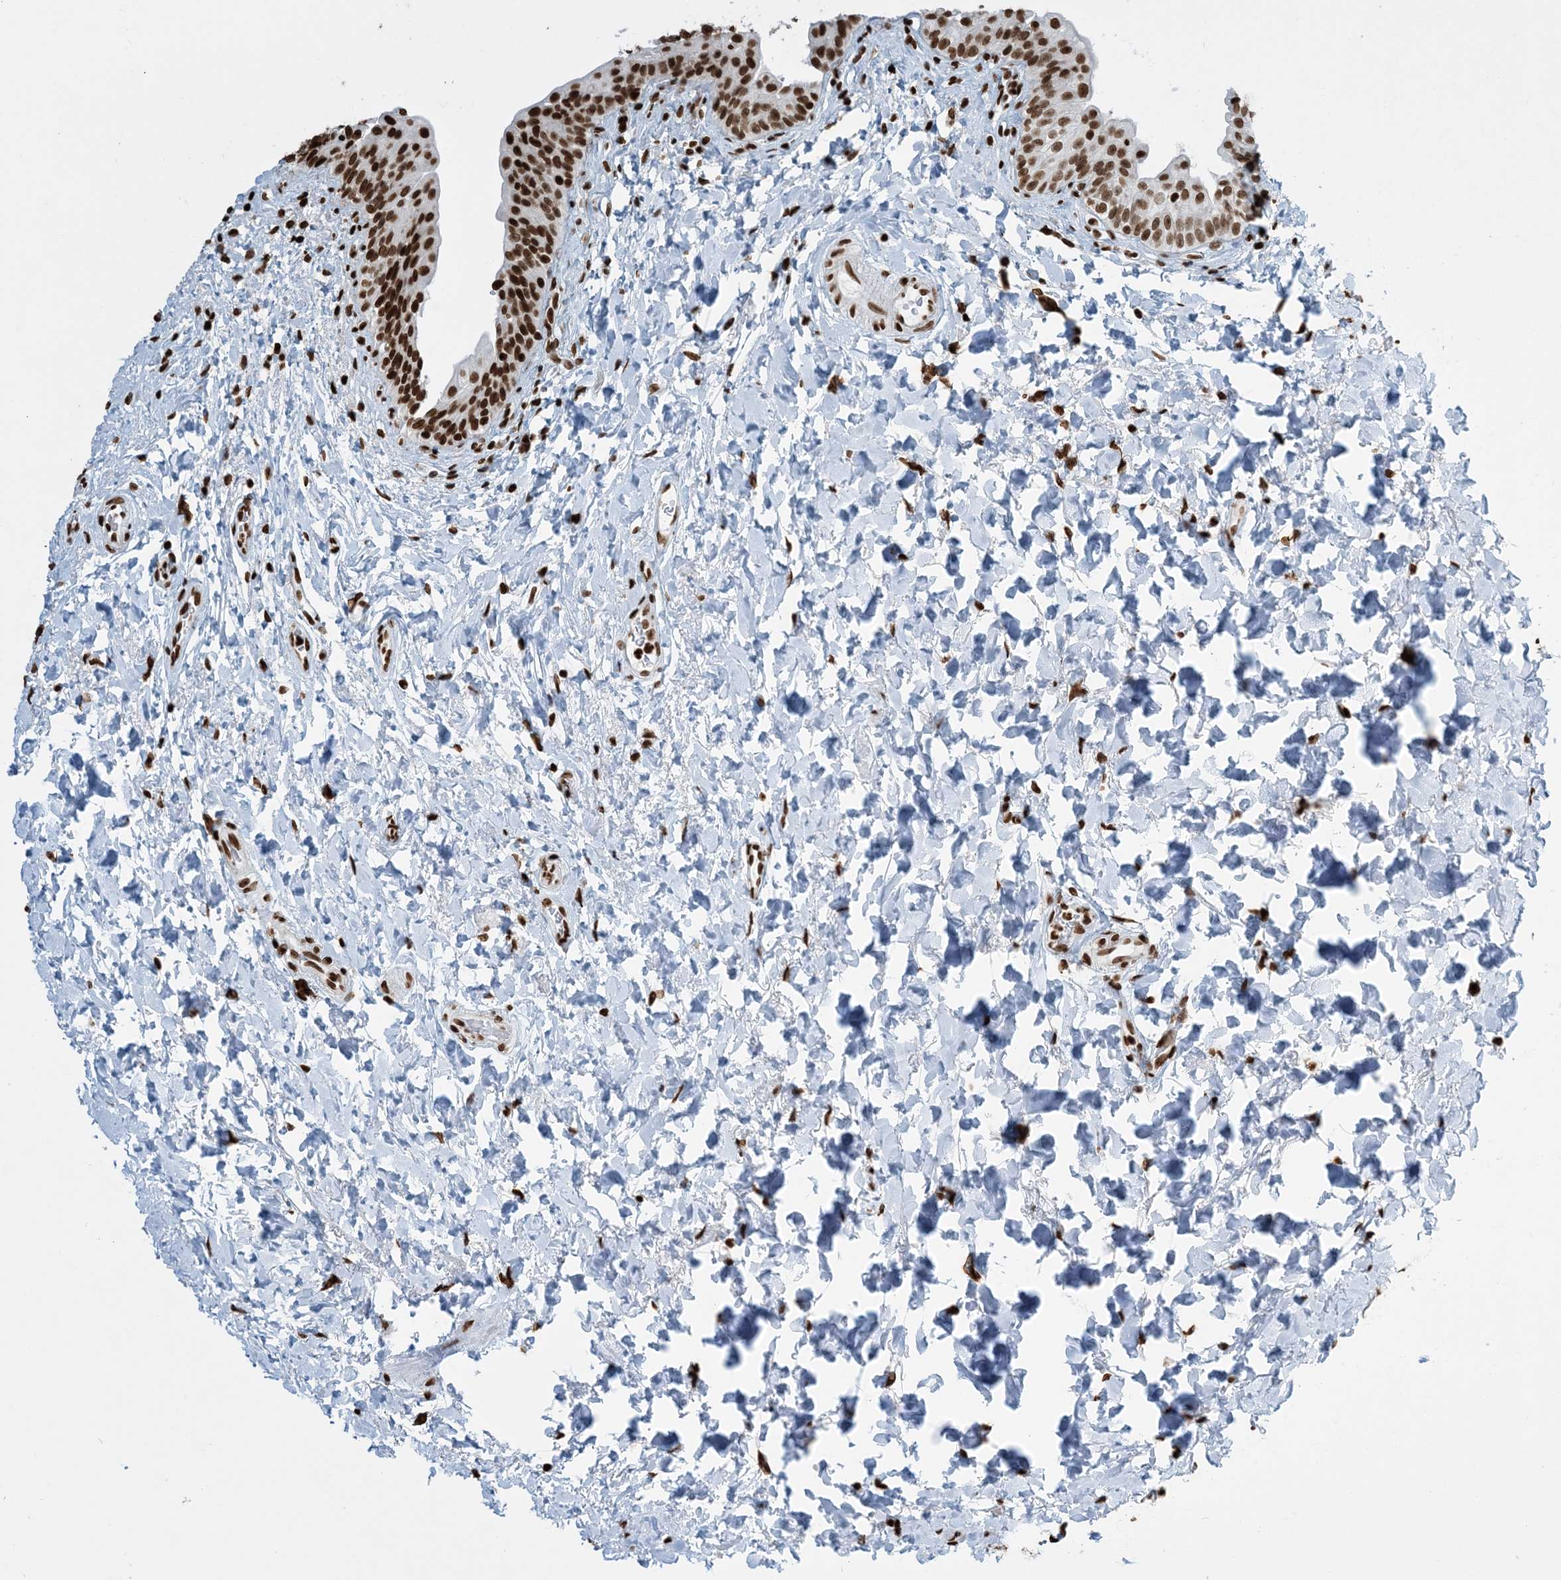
{"staining": {"intensity": "strong", "quantity": ">75%", "location": "nuclear"}, "tissue": "urinary bladder", "cell_type": "Urothelial cells", "image_type": "normal", "snomed": [{"axis": "morphology", "description": "Normal tissue, NOS"}, {"axis": "topography", "description": "Urinary bladder"}], "caption": "DAB immunohistochemical staining of benign human urinary bladder displays strong nuclear protein staining in about >75% of urothelial cells.", "gene": "H3", "patient": {"sex": "male", "age": 83}}